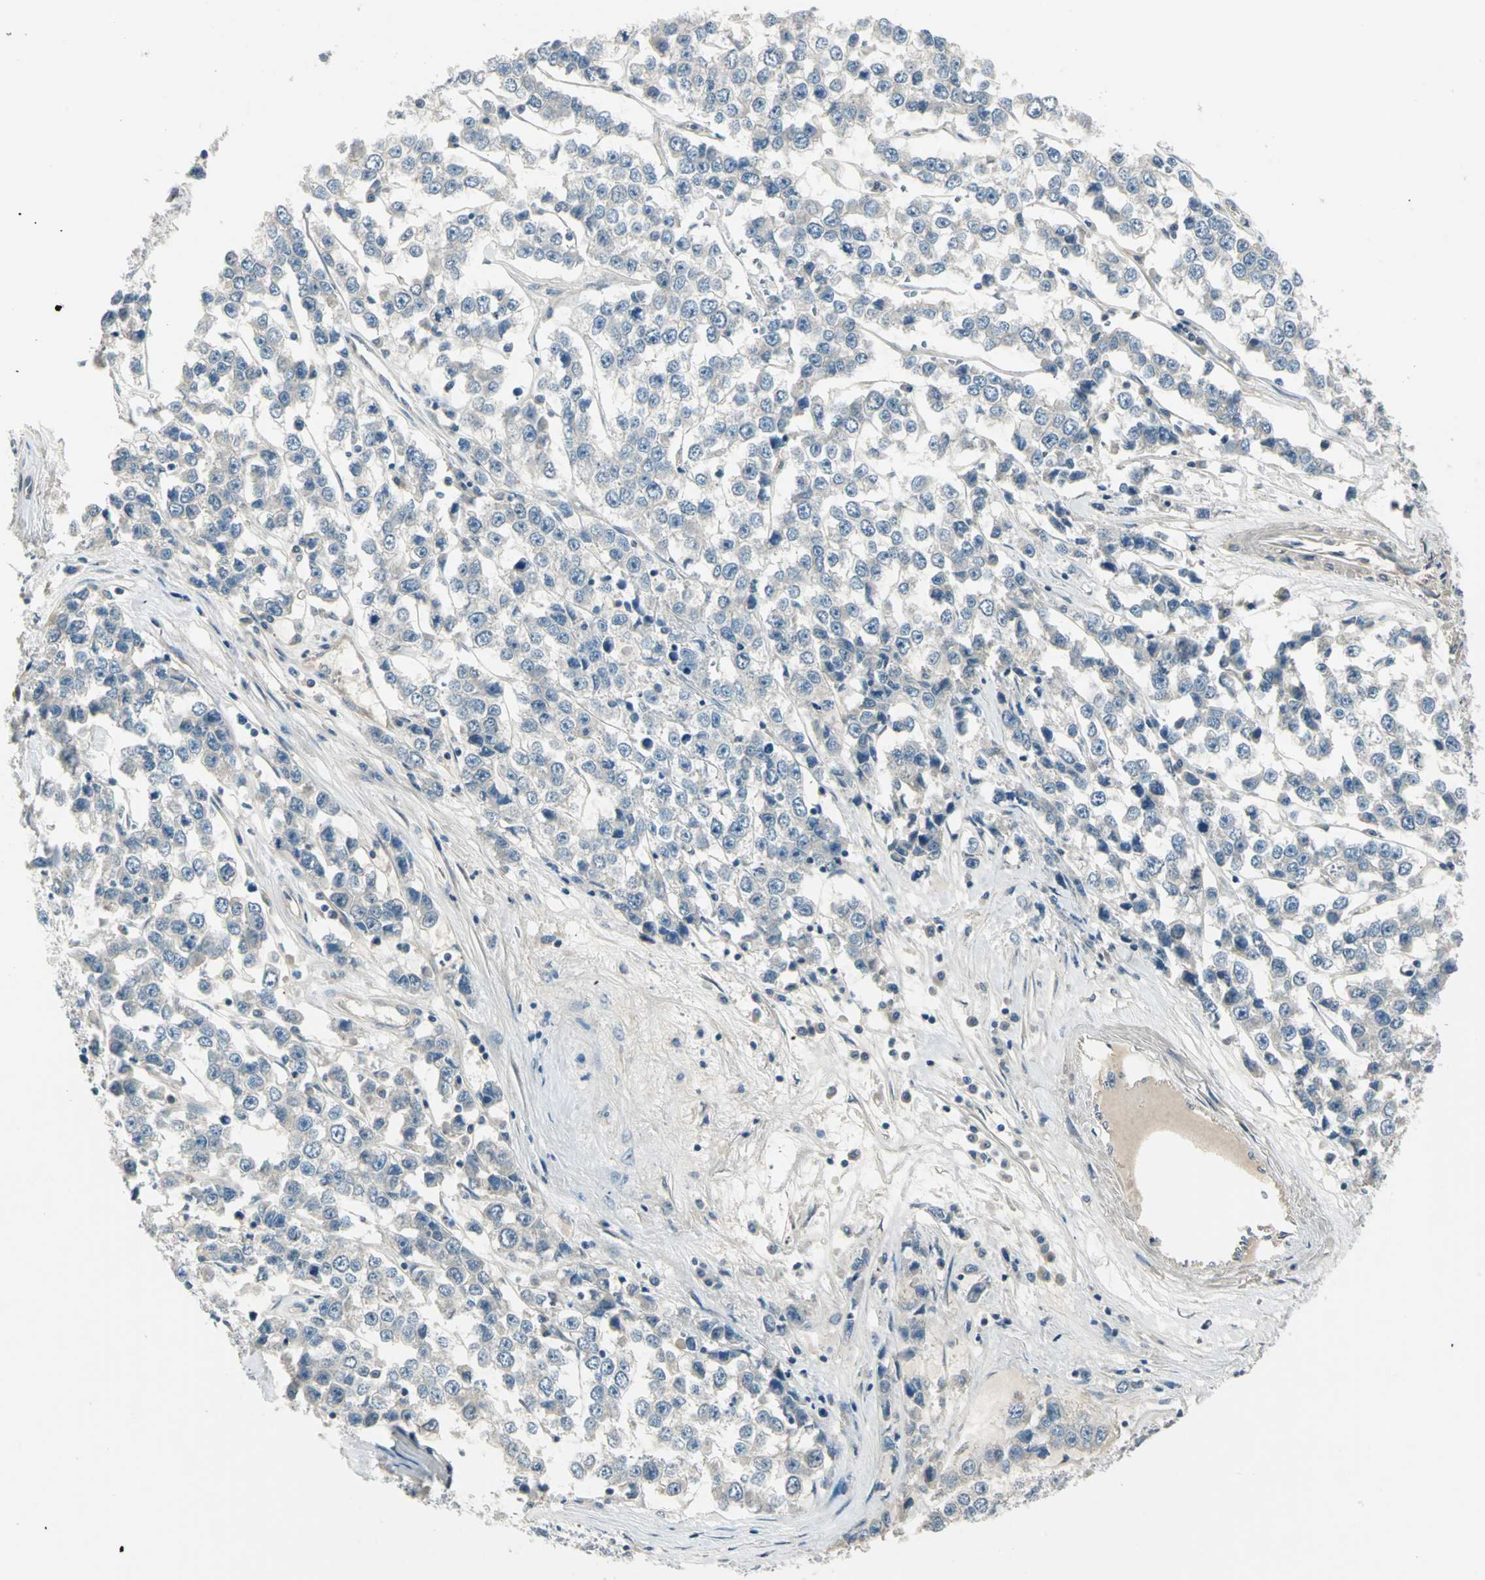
{"staining": {"intensity": "weak", "quantity": "25%-75%", "location": "cytoplasmic/membranous"}, "tissue": "testis cancer", "cell_type": "Tumor cells", "image_type": "cancer", "snomed": [{"axis": "morphology", "description": "Seminoma, NOS"}, {"axis": "morphology", "description": "Carcinoma, Embryonal, NOS"}, {"axis": "topography", "description": "Testis"}], "caption": "Protein staining of testis seminoma tissue displays weak cytoplasmic/membranous staining in approximately 25%-75% of tumor cells.", "gene": "PRKAA1", "patient": {"sex": "male", "age": 52}}